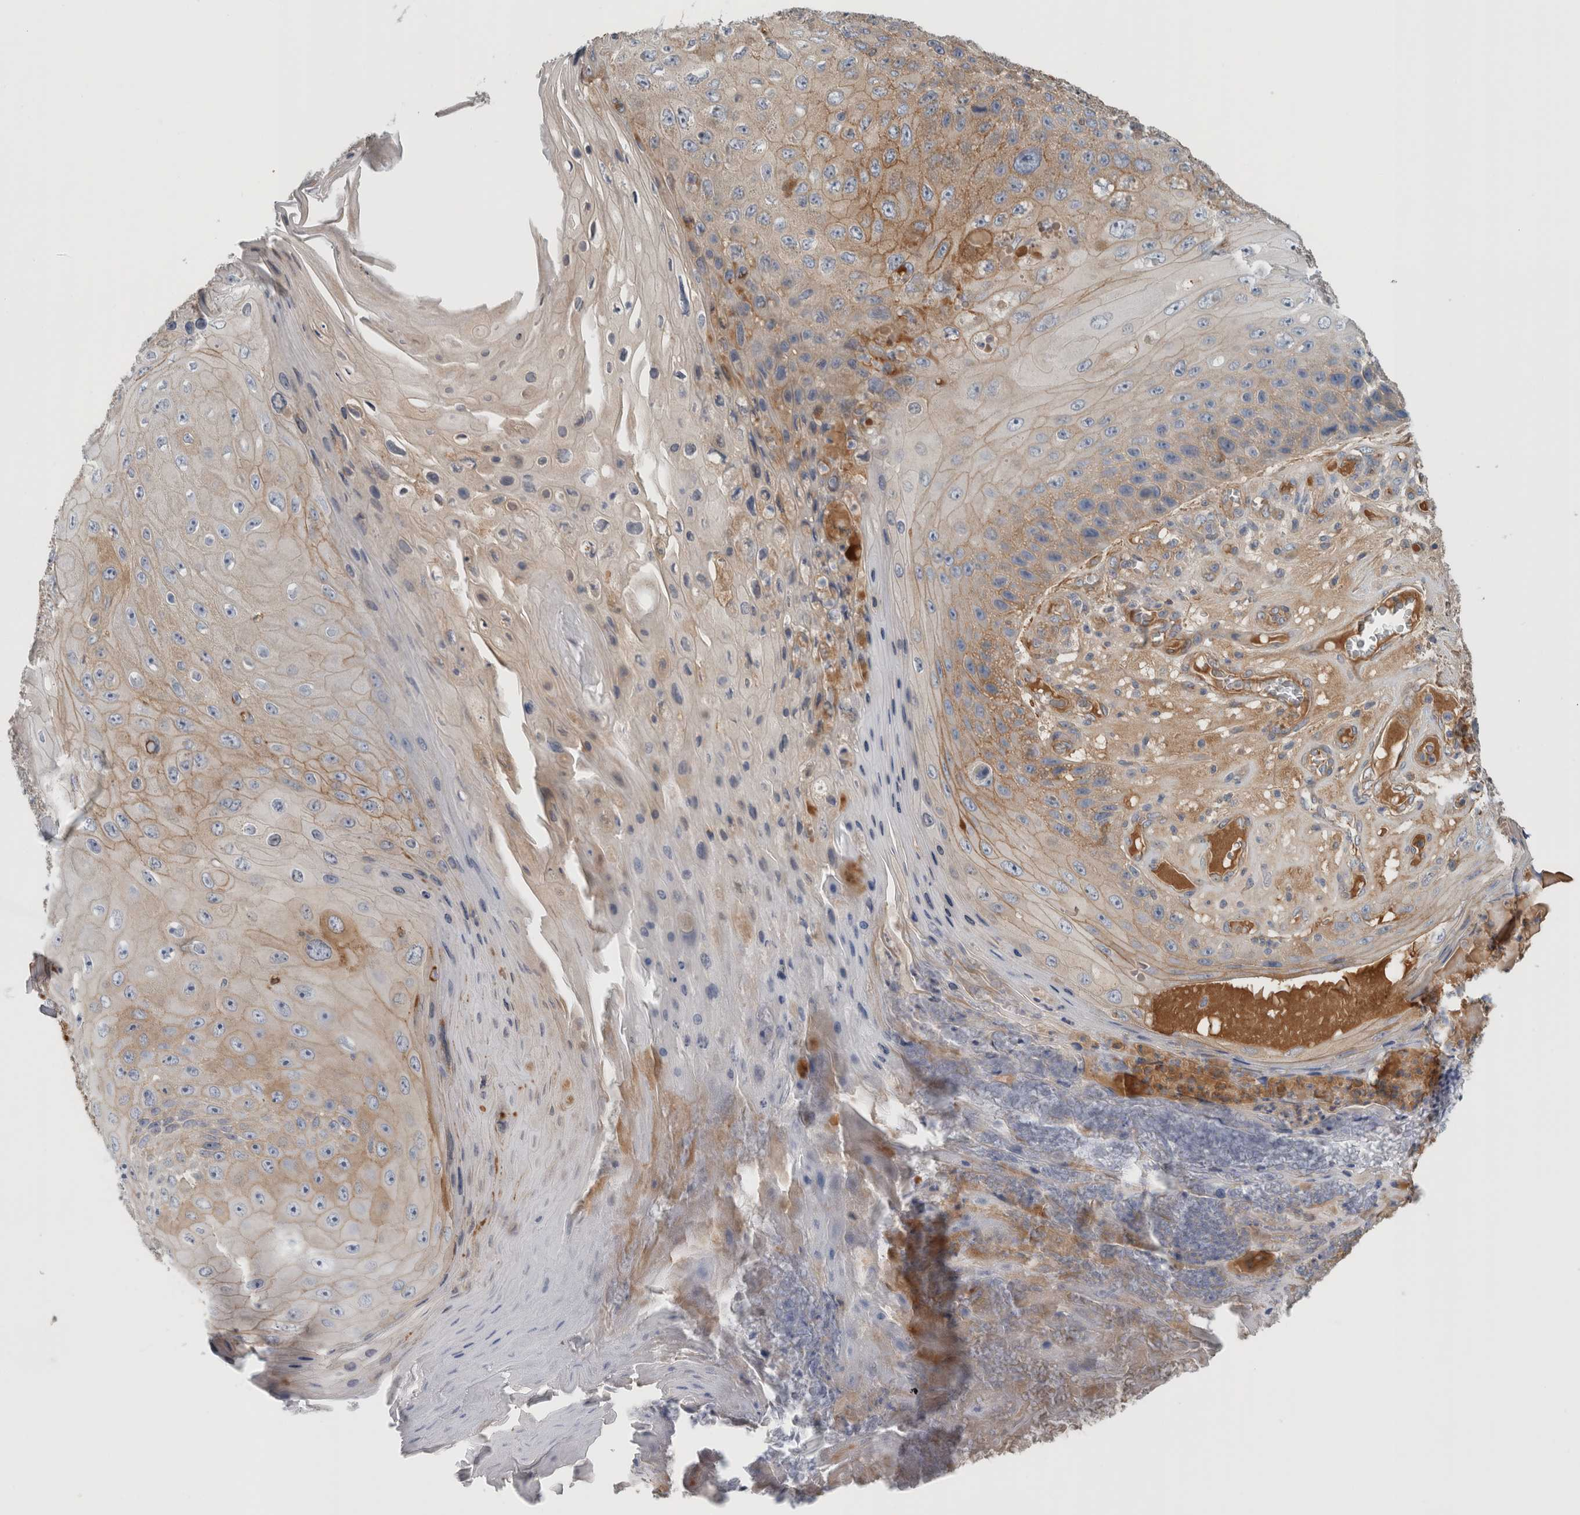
{"staining": {"intensity": "weak", "quantity": "25%-75%", "location": "cytoplasmic/membranous"}, "tissue": "skin cancer", "cell_type": "Tumor cells", "image_type": "cancer", "snomed": [{"axis": "morphology", "description": "Squamous cell carcinoma, NOS"}, {"axis": "topography", "description": "Skin"}], "caption": "Skin cancer (squamous cell carcinoma) stained with immunohistochemistry demonstrates weak cytoplasmic/membranous staining in approximately 25%-75% of tumor cells.", "gene": "CFI", "patient": {"sex": "female", "age": 88}}